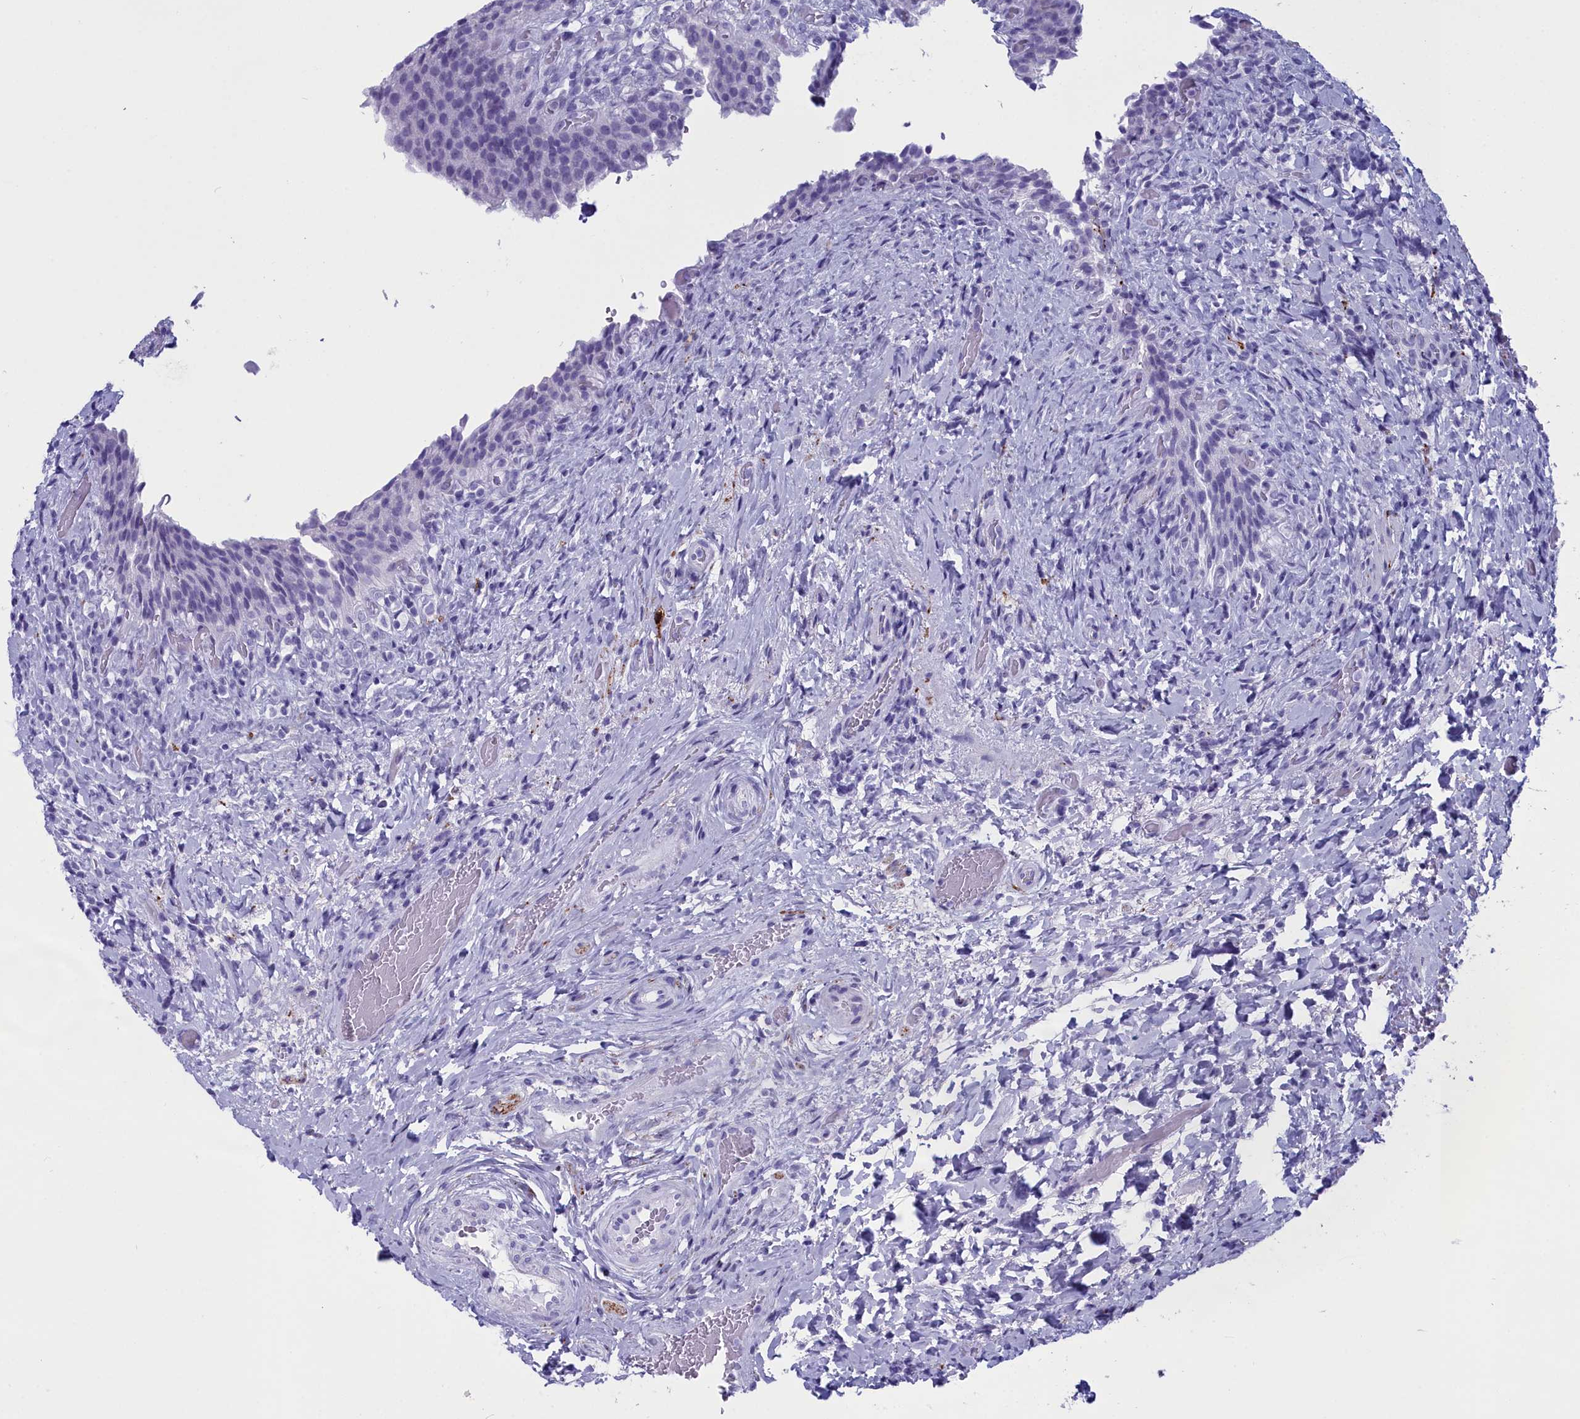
{"staining": {"intensity": "negative", "quantity": "none", "location": "none"}, "tissue": "urinary bladder", "cell_type": "Urothelial cells", "image_type": "normal", "snomed": [{"axis": "morphology", "description": "Normal tissue, NOS"}, {"axis": "morphology", "description": "Inflammation, NOS"}, {"axis": "topography", "description": "Urinary bladder"}], "caption": "Protein analysis of unremarkable urinary bladder exhibits no significant expression in urothelial cells.", "gene": "MAP6", "patient": {"sex": "male", "age": 64}}